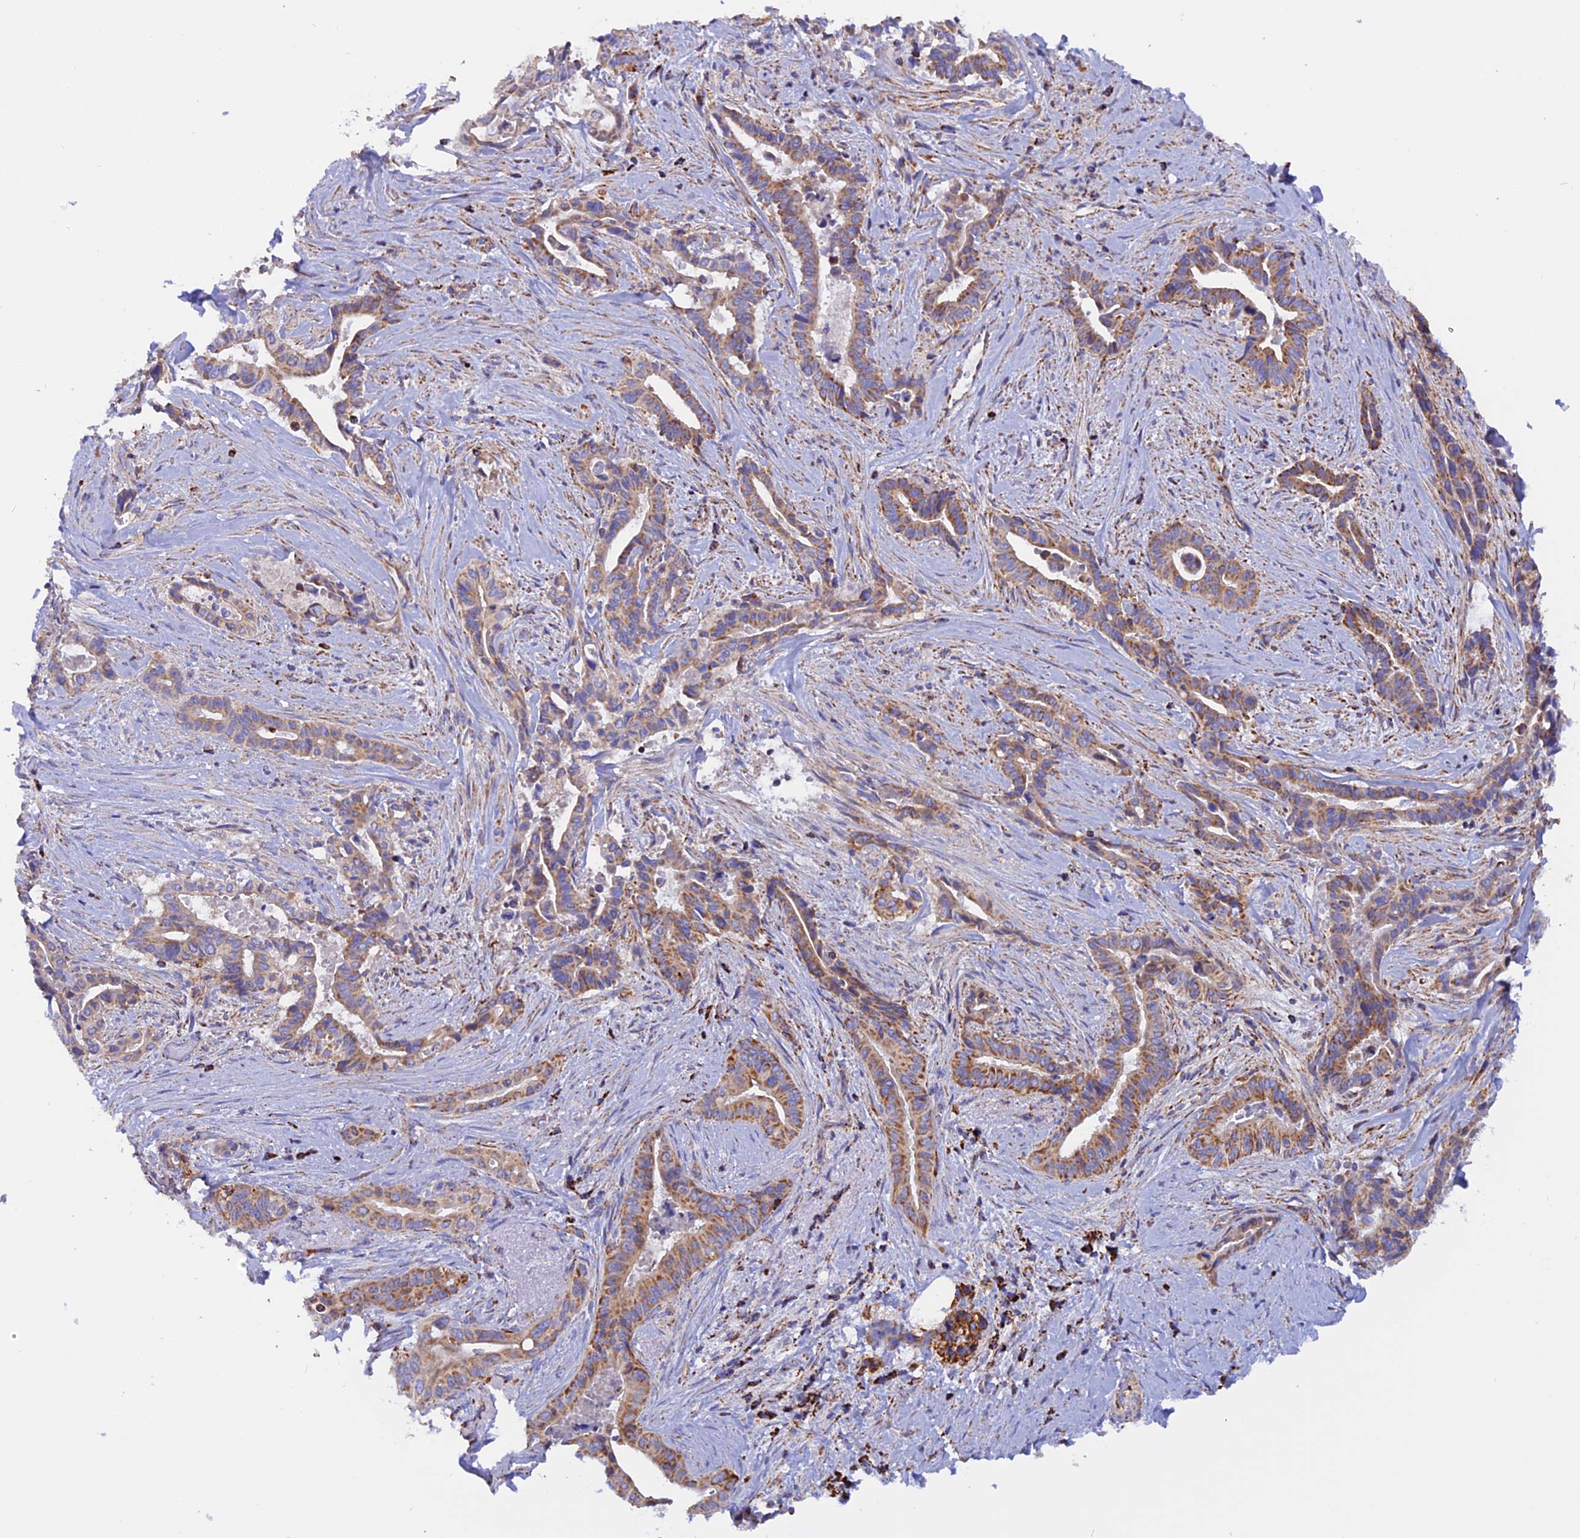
{"staining": {"intensity": "moderate", "quantity": ">75%", "location": "cytoplasmic/membranous"}, "tissue": "pancreatic cancer", "cell_type": "Tumor cells", "image_type": "cancer", "snomed": [{"axis": "morphology", "description": "Adenocarcinoma, NOS"}, {"axis": "topography", "description": "Pancreas"}], "caption": "A brown stain highlights moderate cytoplasmic/membranous expression of a protein in adenocarcinoma (pancreatic) tumor cells.", "gene": "GCDH", "patient": {"sex": "female", "age": 77}}